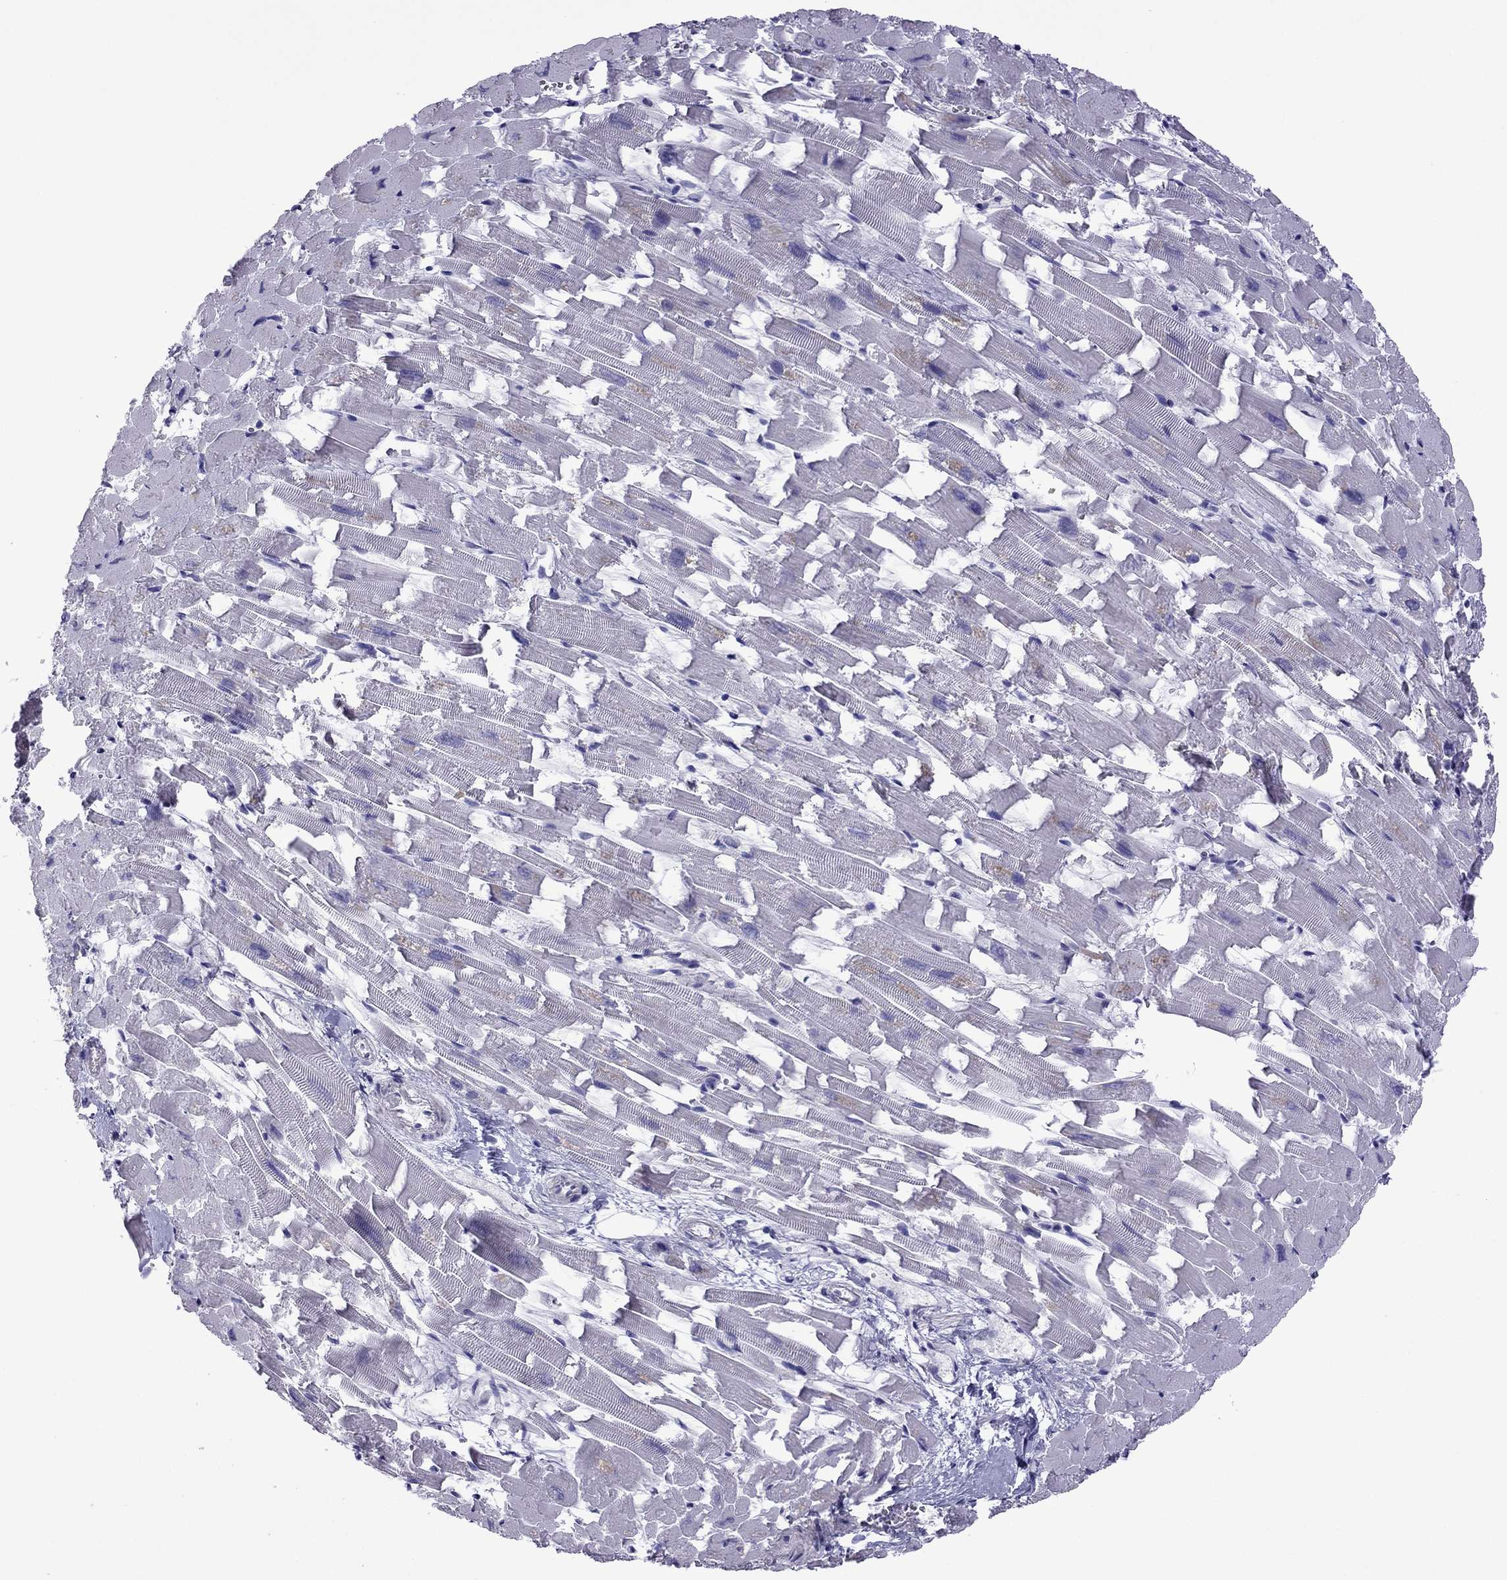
{"staining": {"intensity": "negative", "quantity": "none", "location": "none"}, "tissue": "heart muscle", "cell_type": "Cardiomyocytes", "image_type": "normal", "snomed": [{"axis": "morphology", "description": "Normal tissue, NOS"}, {"axis": "topography", "description": "Heart"}], "caption": "IHC photomicrograph of unremarkable heart muscle stained for a protein (brown), which demonstrates no staining in cardiomyocytes.", "gene": "MYL11", "patient": {"sex": "female", "age": 64}}